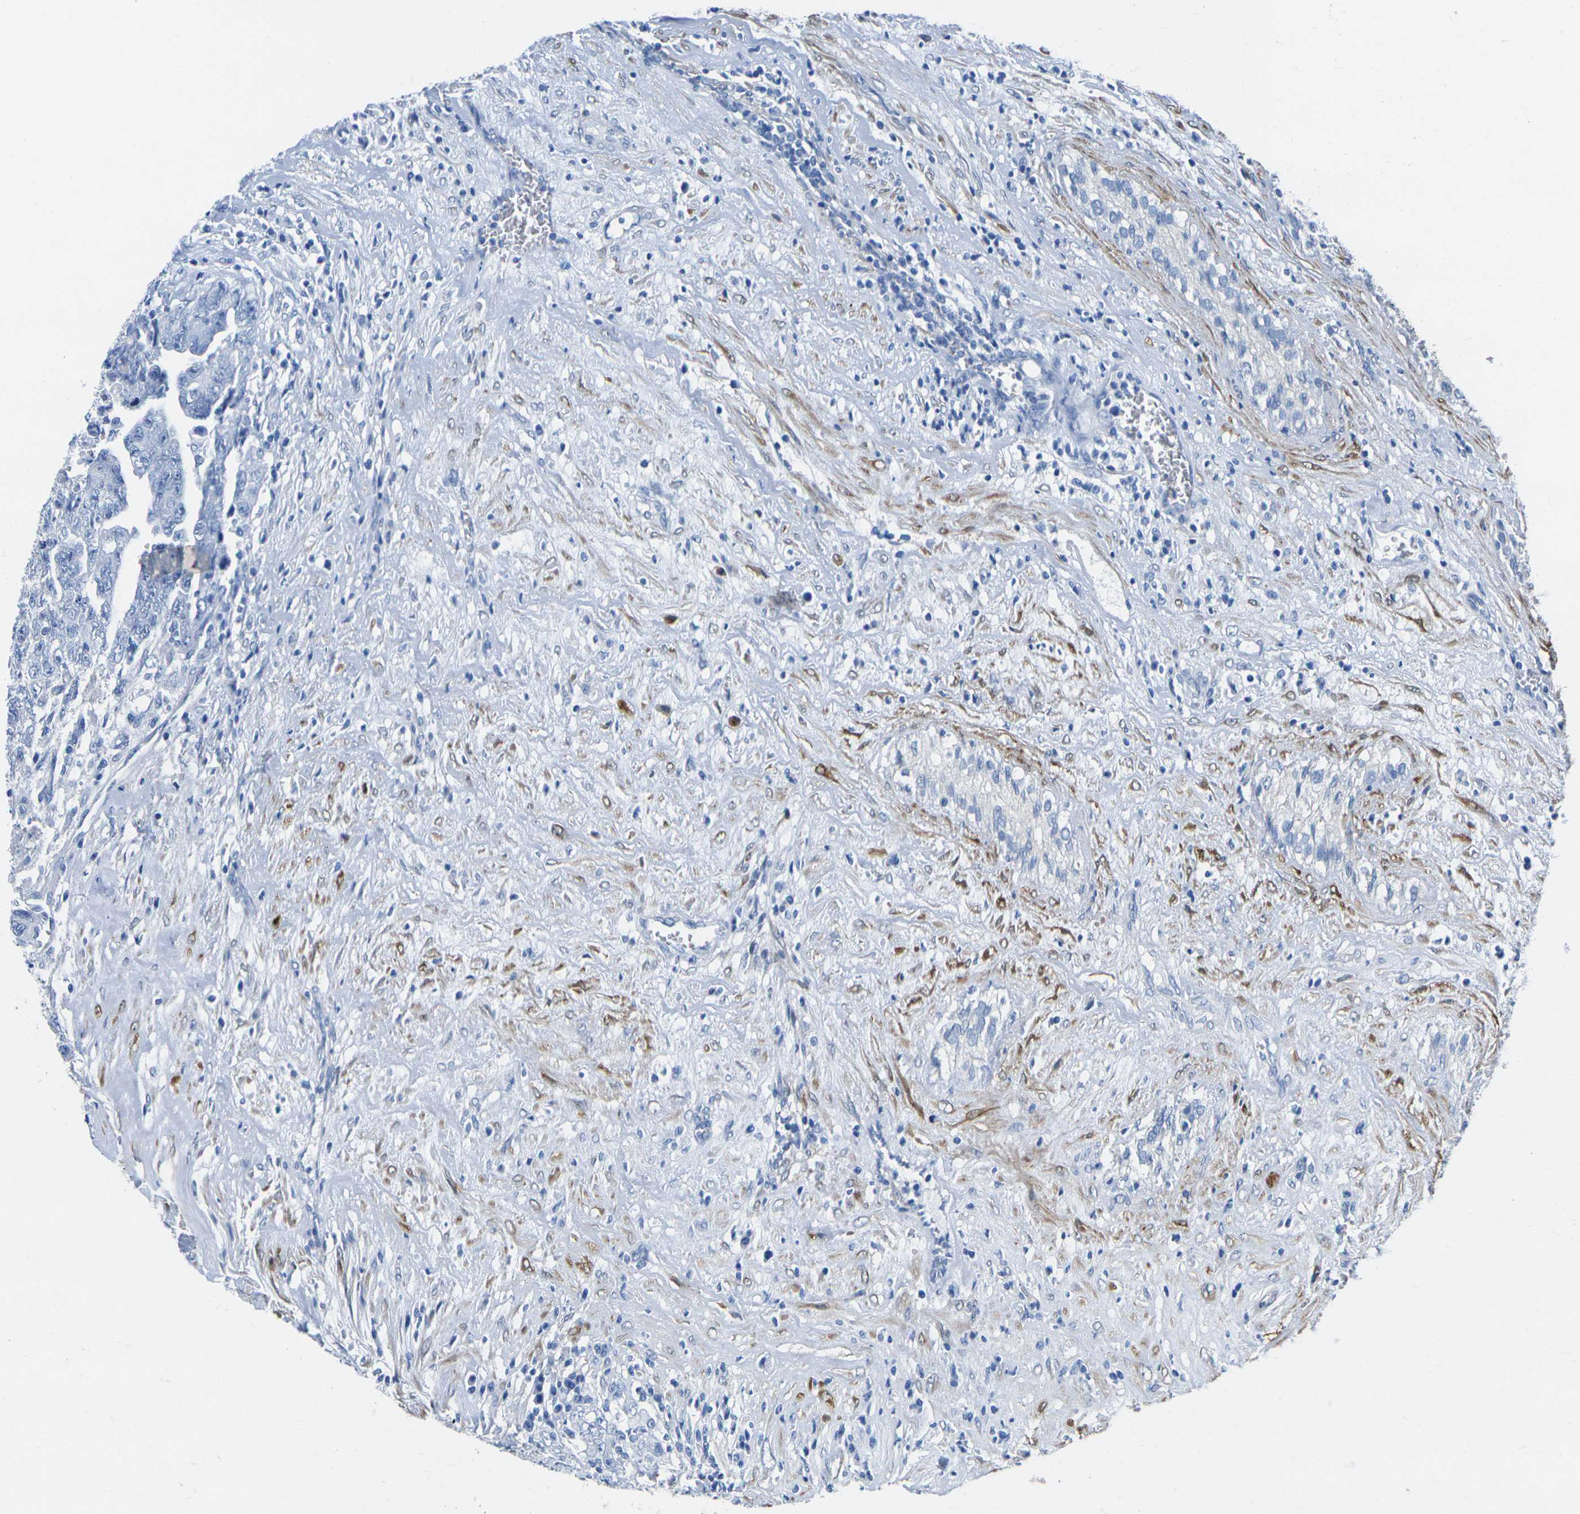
{"staining": {"intensity": "negative", "quantity": "none", "location": "none"}, "tissue": "testis cancer", "cell_type": "Tumor cells", "image_type": "cancer", "snomed": [{"axis": "morphology", "description": "Carcinoma, Embryonal, NOS"}, {"axis": "topography", "description": "Testis"}], "caption": "A high-resolution histopathology image shows immunohistochemistry (IHC) staining of testis cancer (embryonal carcinoma), which demonstrates no significant expression in tumor cells.", "gene": "CNN1", "patient": {"sex": "male", "age": 28}}